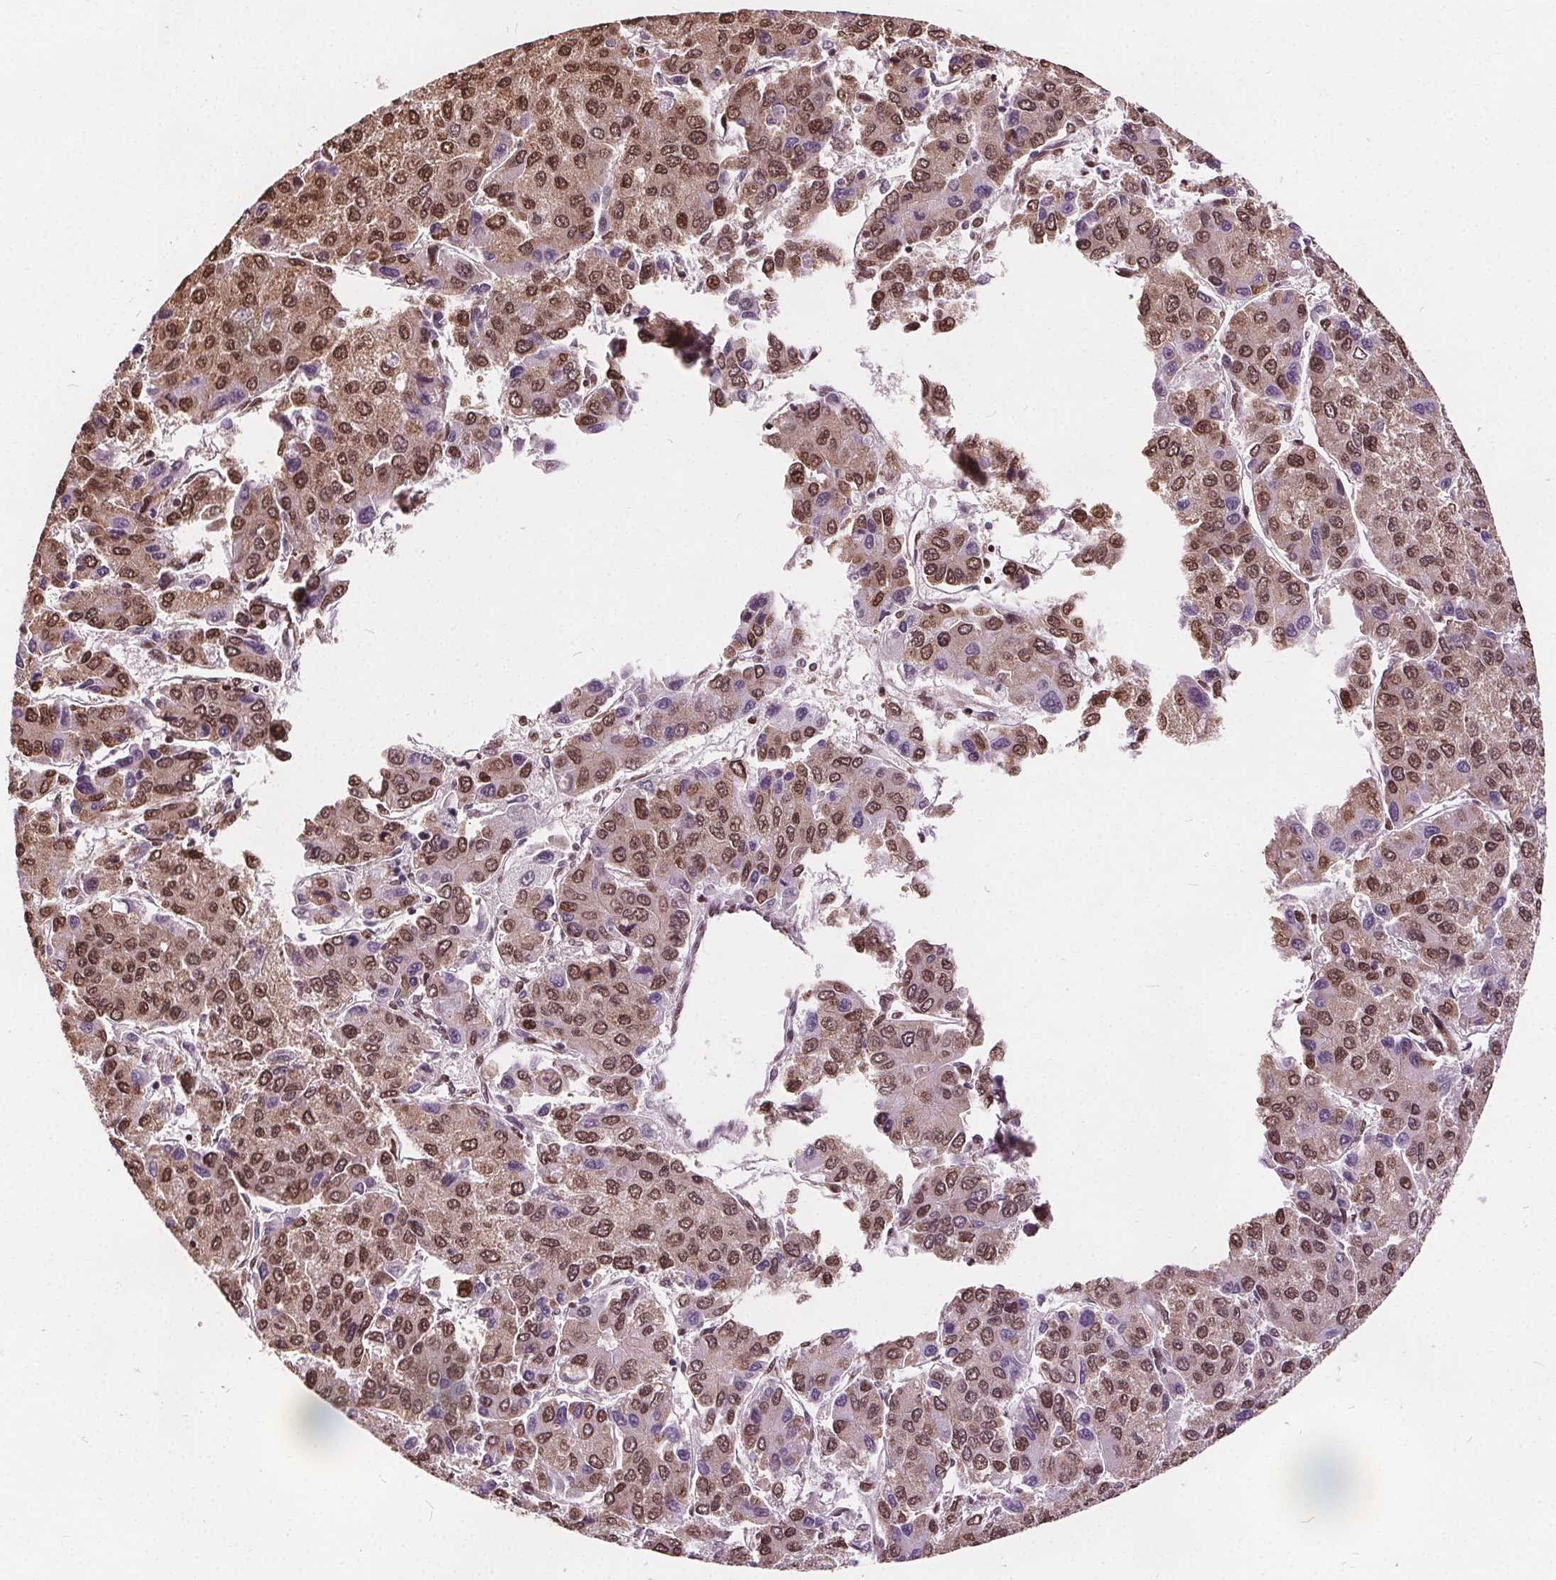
{"staining": {"intensity": "moderate", "quantity": ">75%", "location": "nuclear"}, "tissue": "liver cancer", "cell_type": "Tumor cells", "image_type": "cancer", "snomed": [{"axis": "morphology", "description": "Carcinoma, Hepatocellular, NOS"}, {"axis": "topography", "description": "Liver"}], "caption": "Hepatocellular carcinoma (liver) stained with DAB (3,3'-diaminobenzidine) immunohistochemistry (IHC) displays medium levels of moderate nuclear staining in about >75% of tumor cells.", "gene": "ISLR2", "patient": {"sex": "female", "age": 66}}